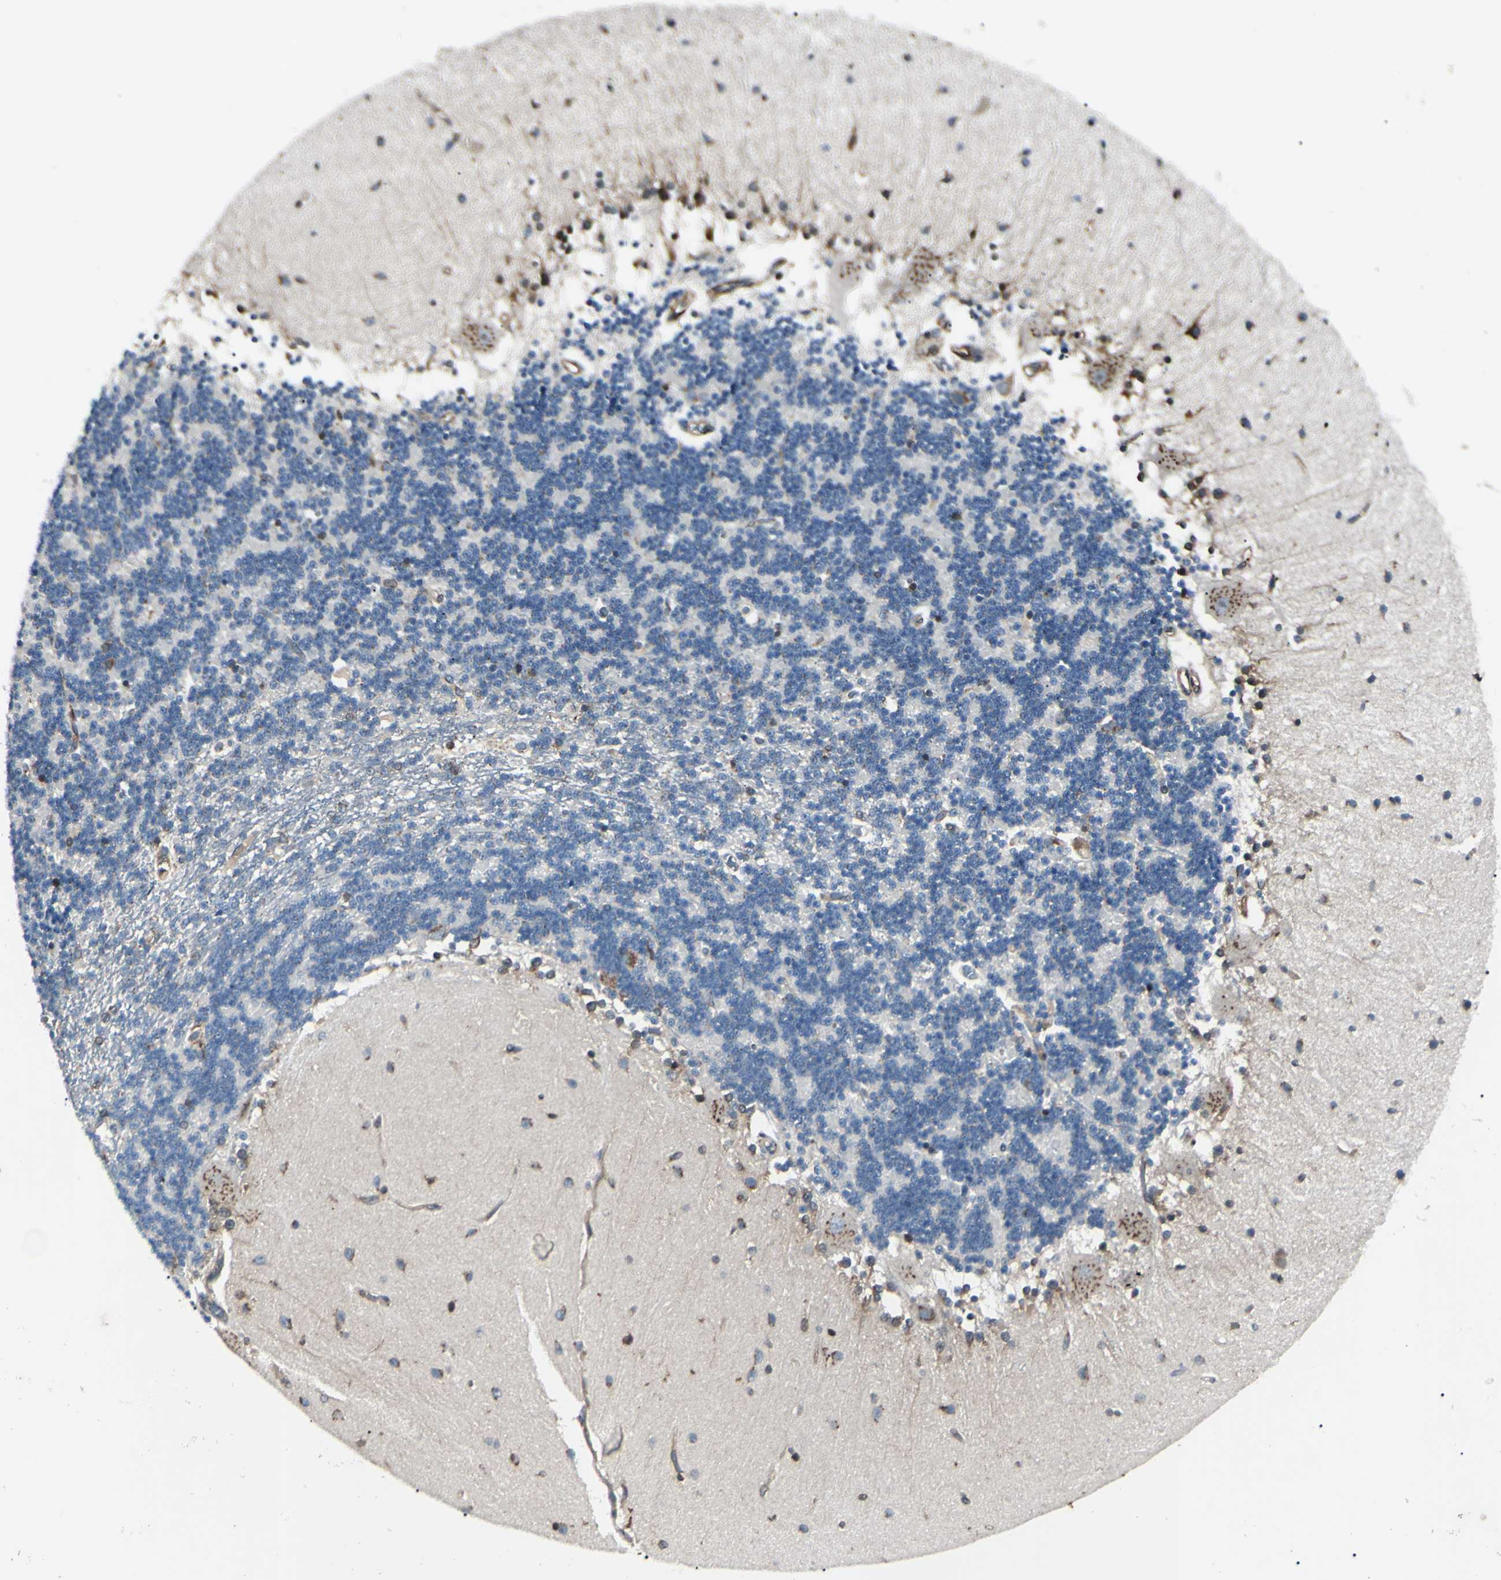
{"staining": {"intensity": "negative", "quantity": "none", "location": "none"}, "tissue": "cerebellum", "cell_type": "Cells in granular layer", "image_type": "normal", "snomed": [{"axis": "morphology", "description": "Normal tissue, NOS"}, {"axis": "topography", "description": "Cerebellum"}], "caption": "A high-resolution image shows immunohistochemistry staining of unremarkable cerebellum, which demonstrates no significant positivity in cells in granular layer.", "gene": "MAPRE1", "patient": {"sex": "female", "age": 54}}